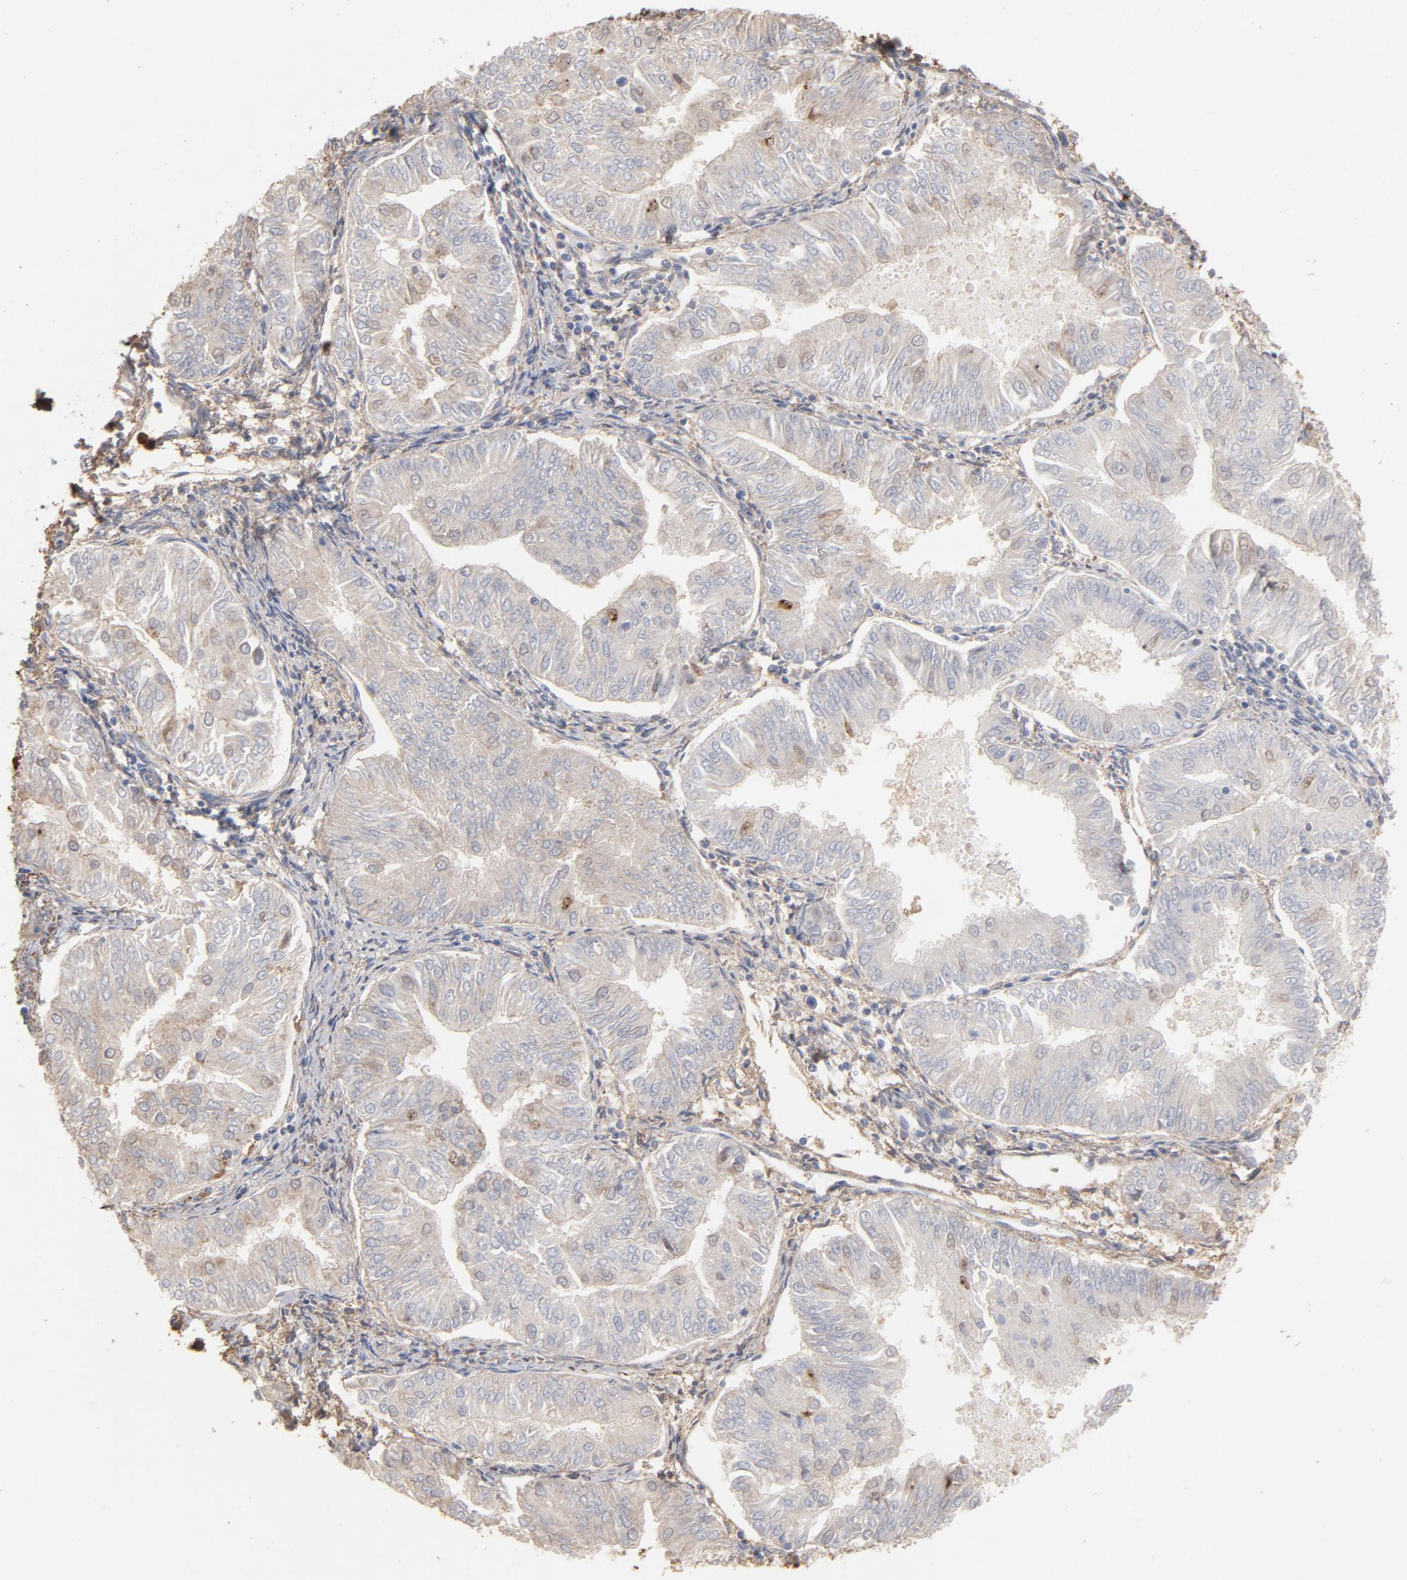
{"staining": {"intensity": "weak", "quantity": ">75%", "location": "cytoplasmic/membranous"}, "tissue": "endometrial cancer", "cell_type": "Tumor cells", "image_type": "cancer", "snomed": [{"axis": "morphology", "description": "Adenocarcinoma, NOS"}, {"axis": "topography", "description": "Endometrium"}], "caption": "A high-resolution micrograph shows IHC staining of endometrial cancer, which displays weak cytoplasmic/membranous staining in about >75% of tumor cells.", "gene": "PNMA1", "patient": {"sex": "female", "age": 53}}